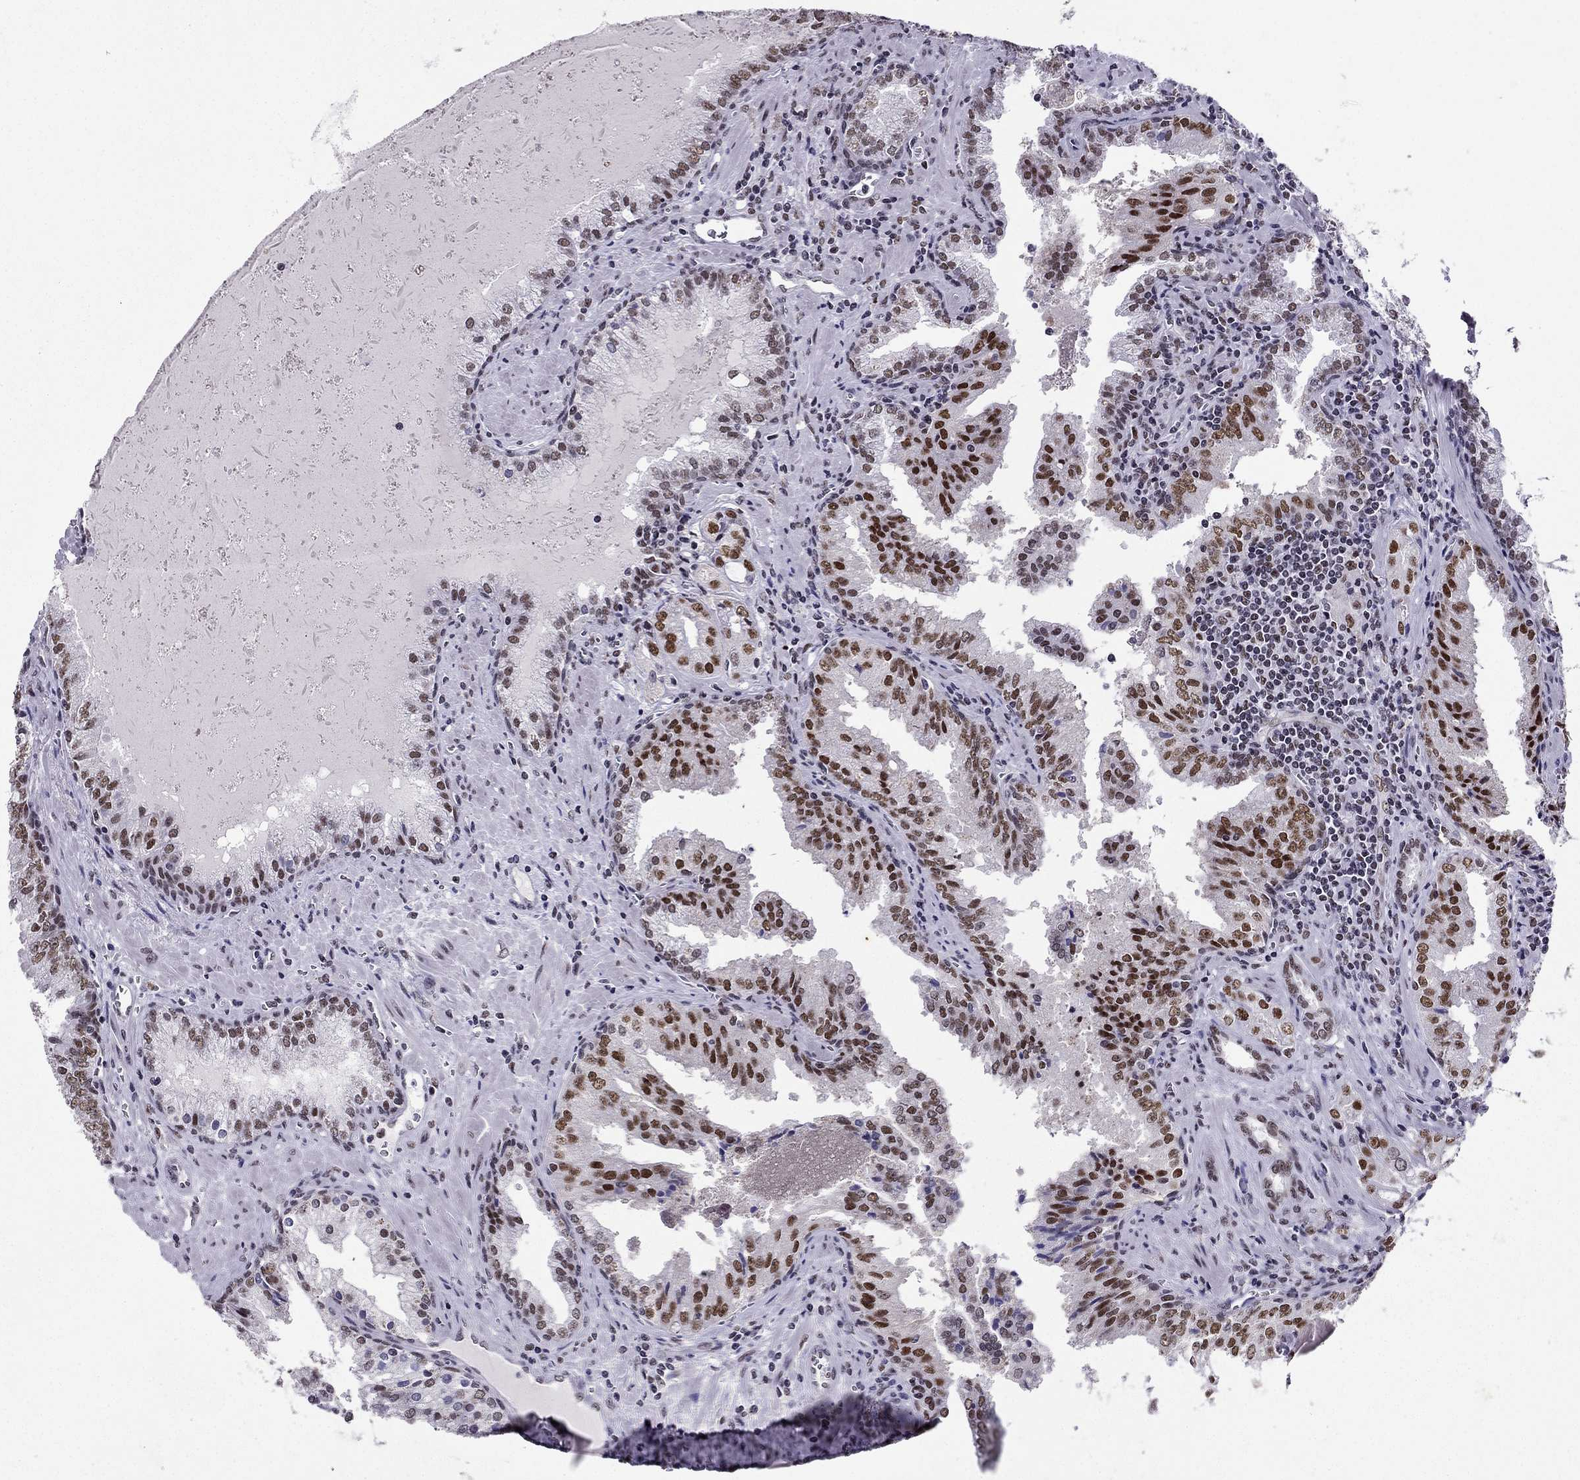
{"staining": {"intensity": "strong", "quantity": "25%-75%", "location": "nuclear"}, "tissue": "prostate cancer", "cell_type": "Tumor cells", "image_type": "cancer", "snomed": [{"axis": "morphology", "description": "Adenocarcinoma, High grade"}, {"axis": "topography", "description": "Prostate"}], "caption": "Prostate adenocarcinoma (high-grade) tissue displays strong nuclear expression in about 25%-75% of tumor cells, visualized by immunohistochemistry.", "gene": "ZNF420", "patient": {"sex": "male", "age": 68}}